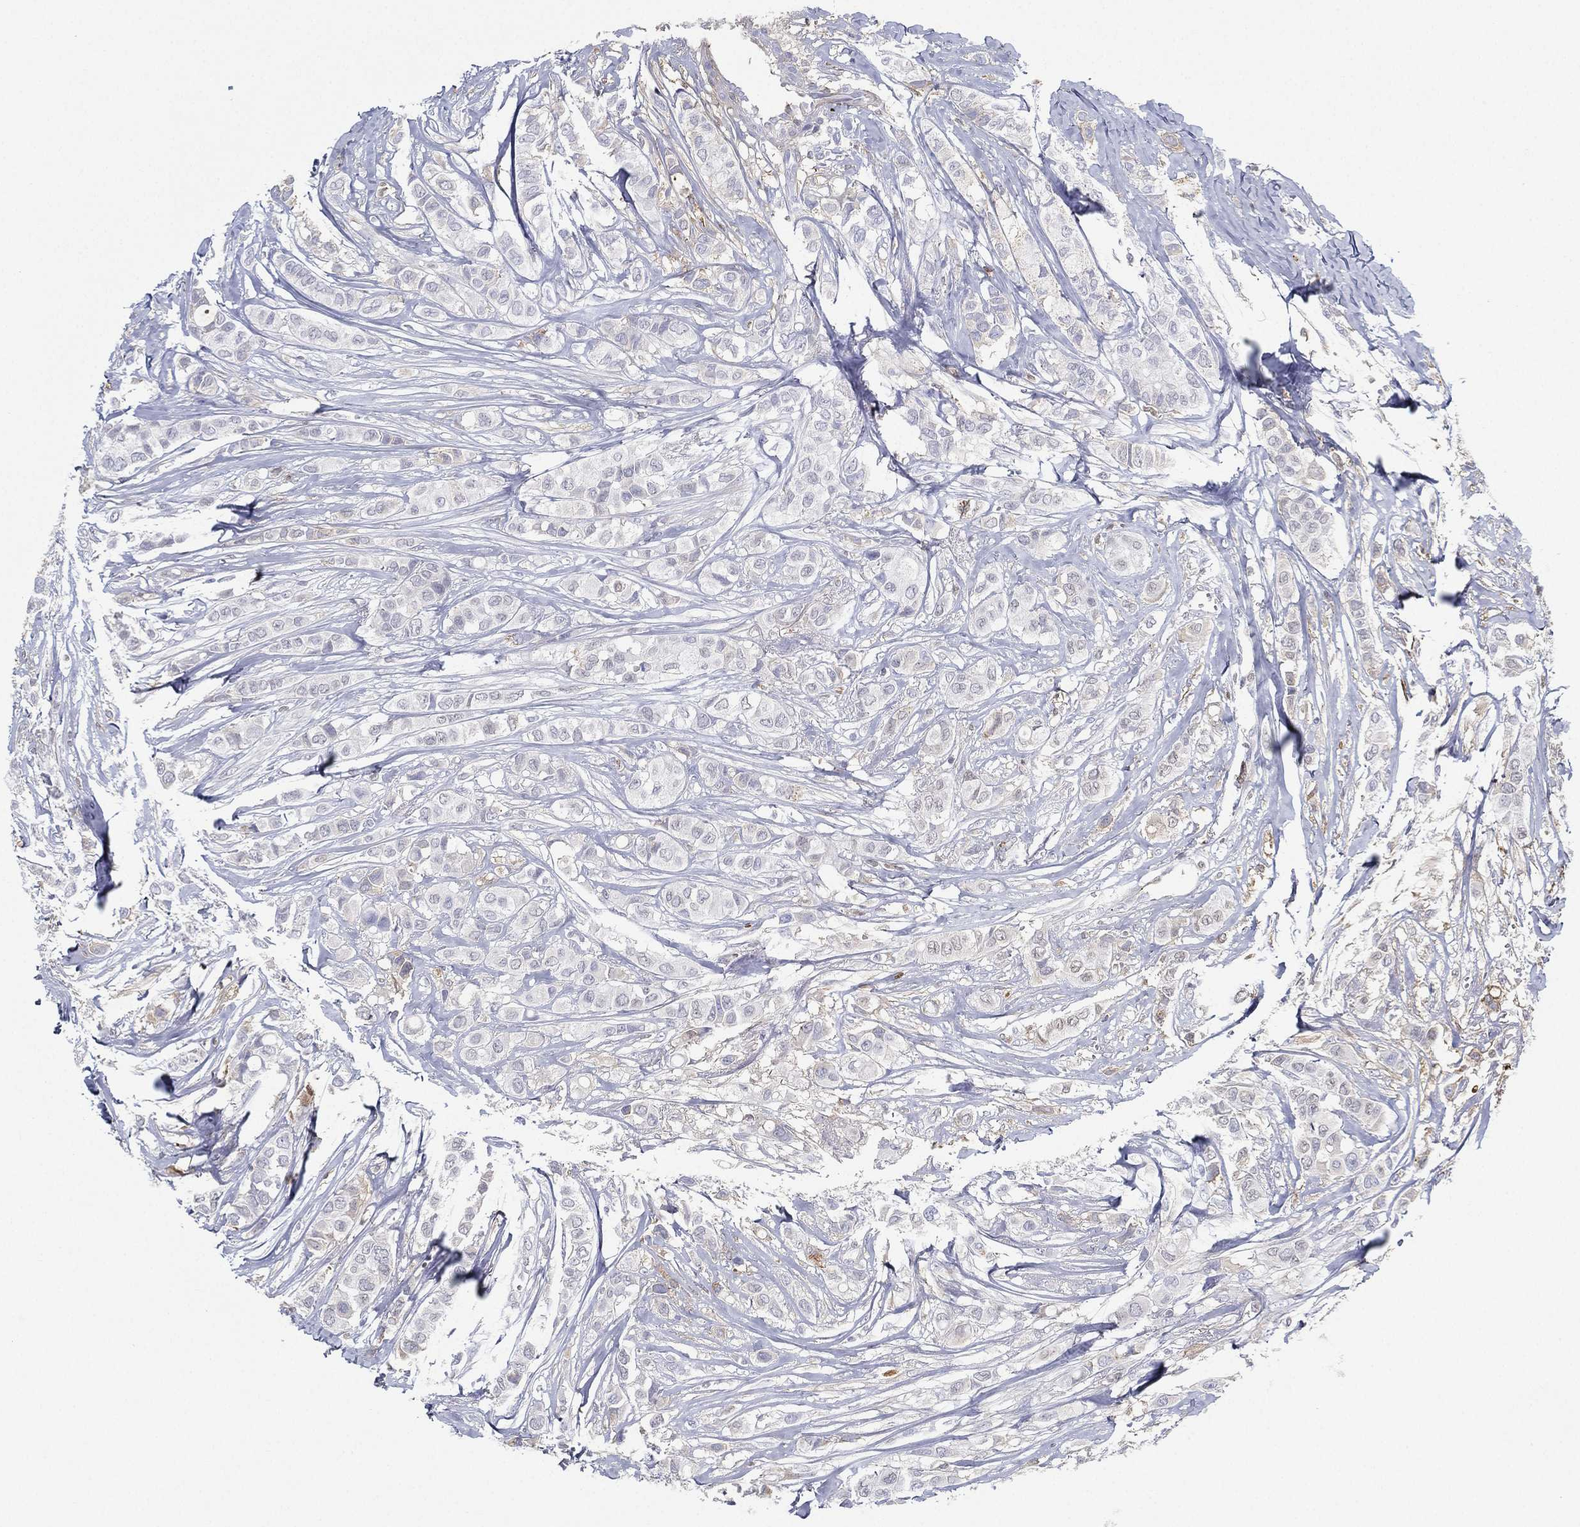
{"staining": {"intensity": "moderate", "quantity": "<25%", "location": "cytoplasmic/membranous"}, "tissue": "breast cancer", "cell_type": "Tumor cells", "image_type": "cancer", "snomed": [{"axis": "morphology", "description": "Duct carcinoma"}, {"axis": "topography", "description": "Breast"}], "caption": "Immunohistochemical staining of breast cancer shows low levels of moderate cytoplasmic/membranous positivity in about <25% of tumor cells.", "gene": "IFNB1", "patient": {"sex": "female", "age": 85}}